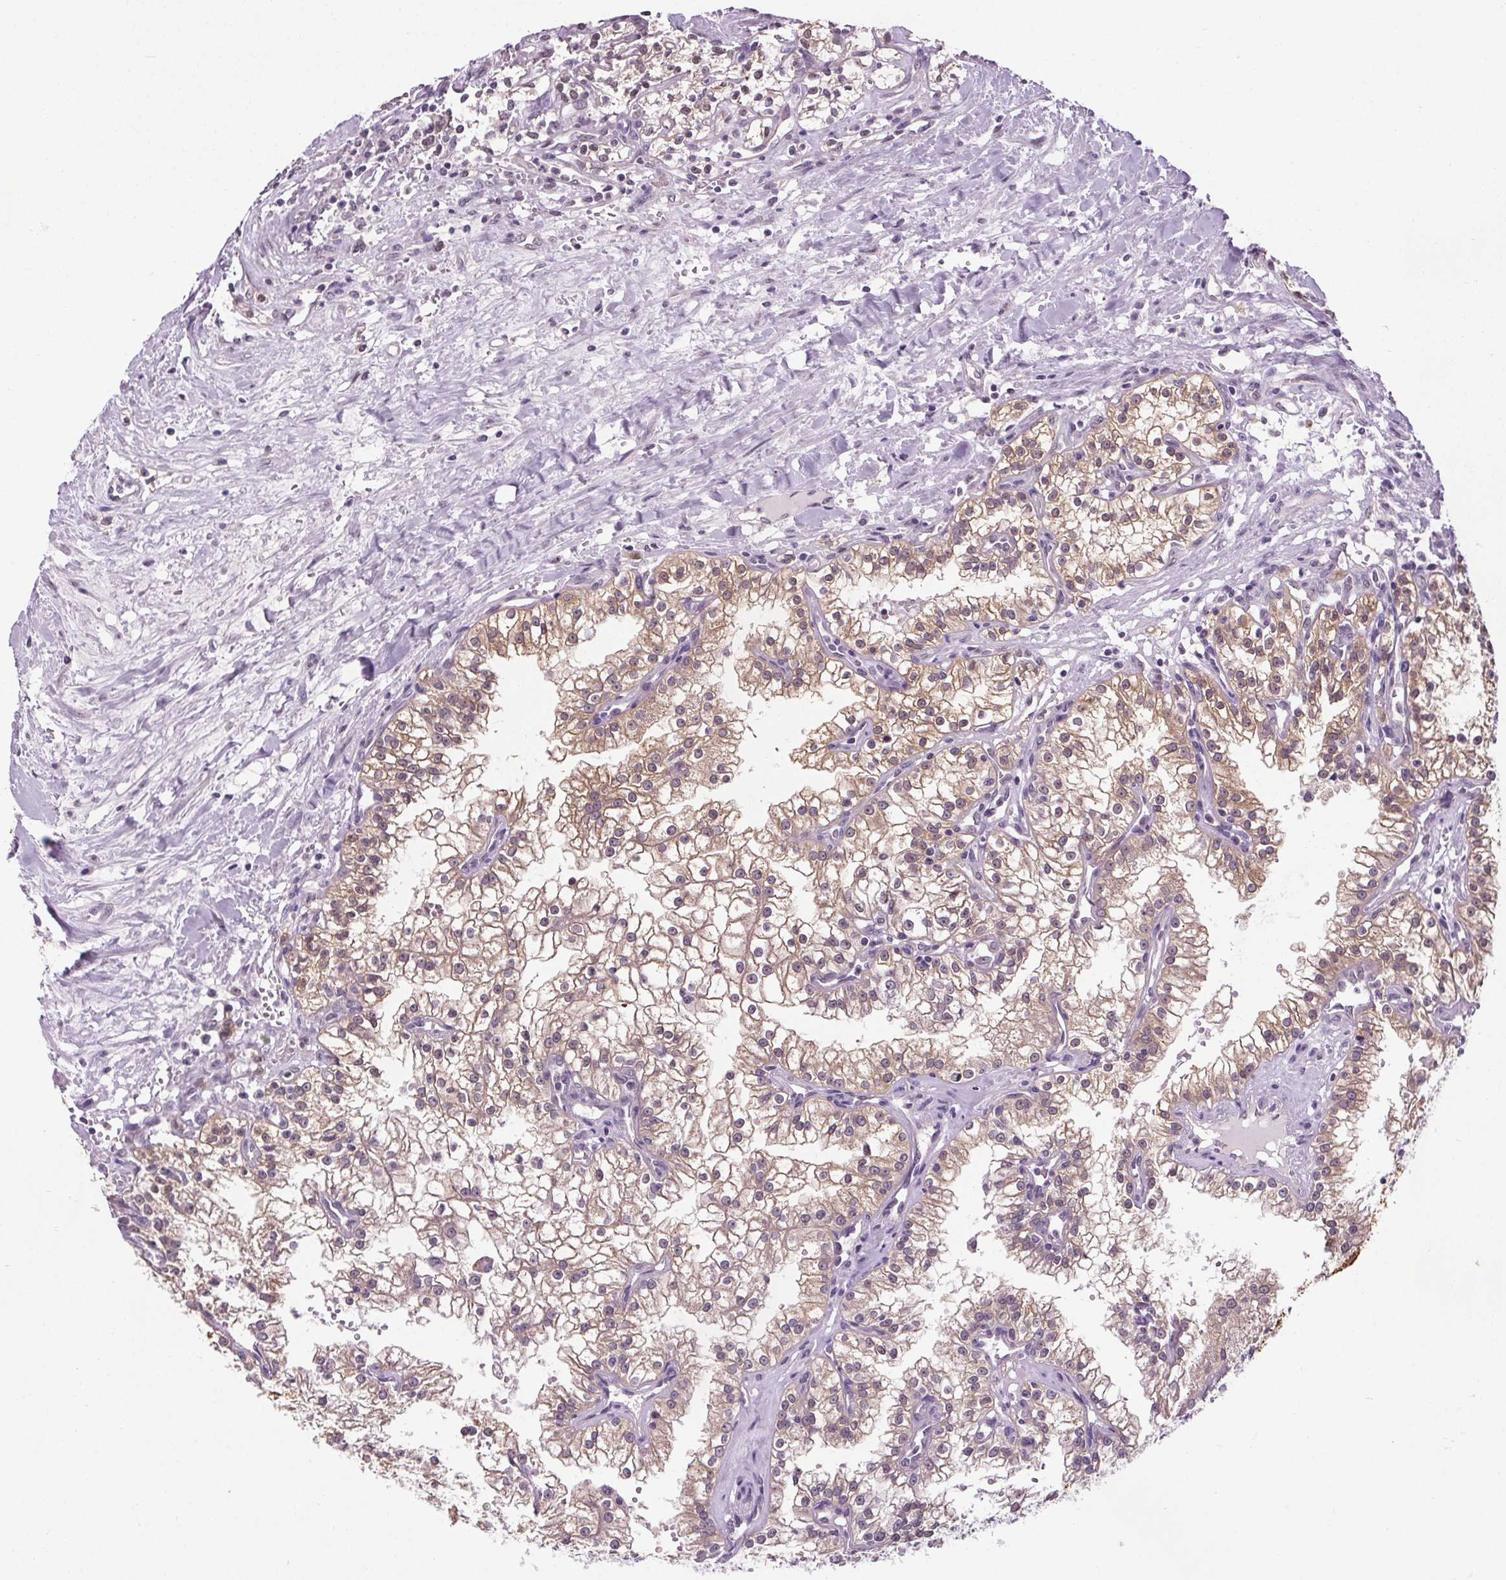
{"staining": {"intensity": "moderate", "quantity": ">75%", "location": "cytoplasmic/membranous"}, "tissue": "renal cancer", "cell_type": "Tumor cells", "image_type": "cancer", "snomed": [{"axis": "morphology", "description": "Adenocarcinoma, NOS"}, {"axis": "topography", "description": "Kidney"}], "caption": "Immunohistochemistry (IHC) micrograph of neoplastic tissue: renal cancer (adenocarcinoma) stained using immunohistochemistry shows medium levels of moderate protein expression localized specifically in the cytoplasmic/membranous of tumor cells, appearing as a cytoplasmic/membranous brown color.", "gene": "SLC2A9", "patient": {"sex": "male", "age": 36}}